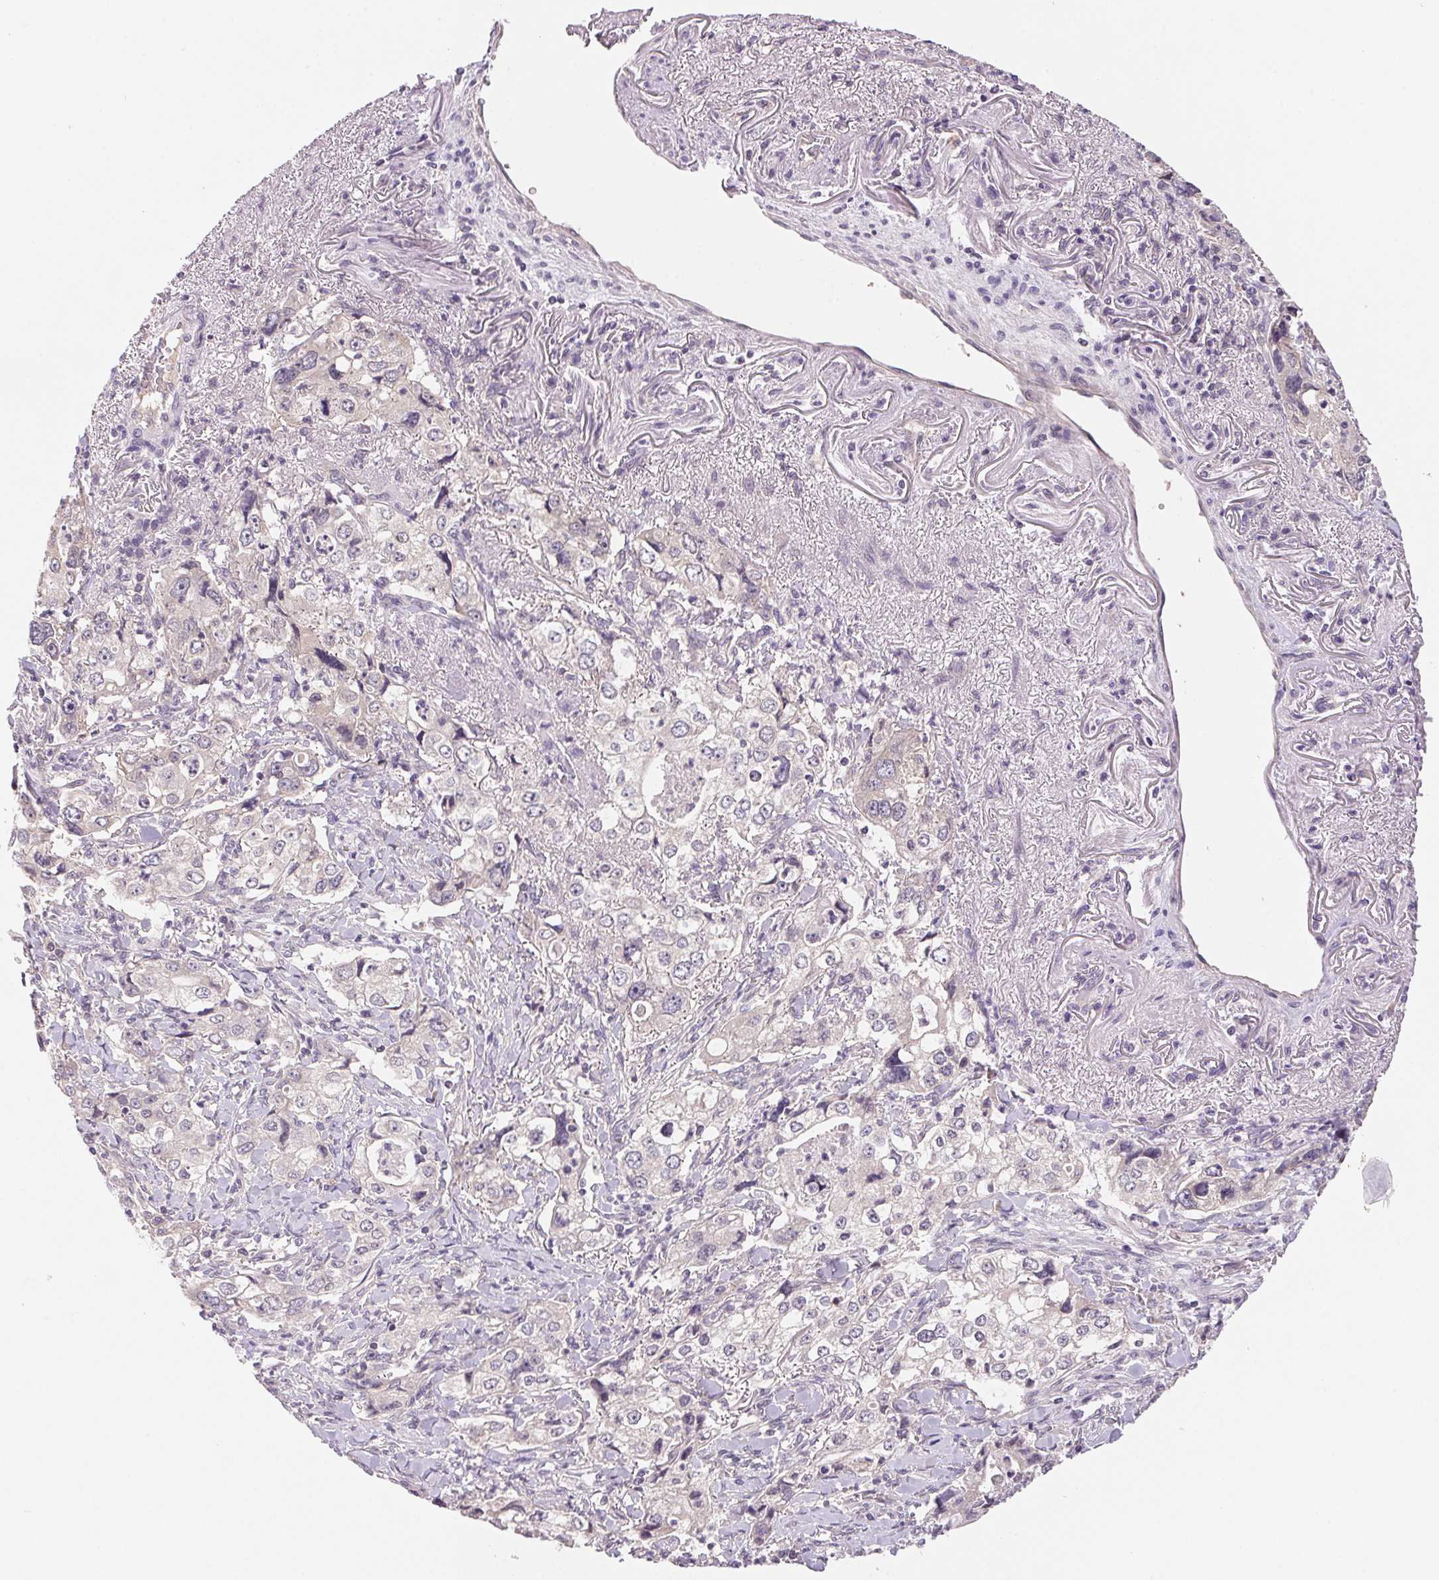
{"staining": {"intensity": "negative", "quantity": "none", "location": "none"}, "tissue": "stomach cancer", "cell_type": "Tumor cells", "image_type": "cancer", "snomed": [{"axis": "morphology", "description": "Adenocarcinoma, NOS"}, {"axis": "topography", "description": "Stomach, upper"}], "caption": "Human stomach adenocarcinoma stained for a protein using IHC reveals no positivity in tumor cells.", "gene": "BNIP5", "patient": {"sex": "male", "age": 75}}